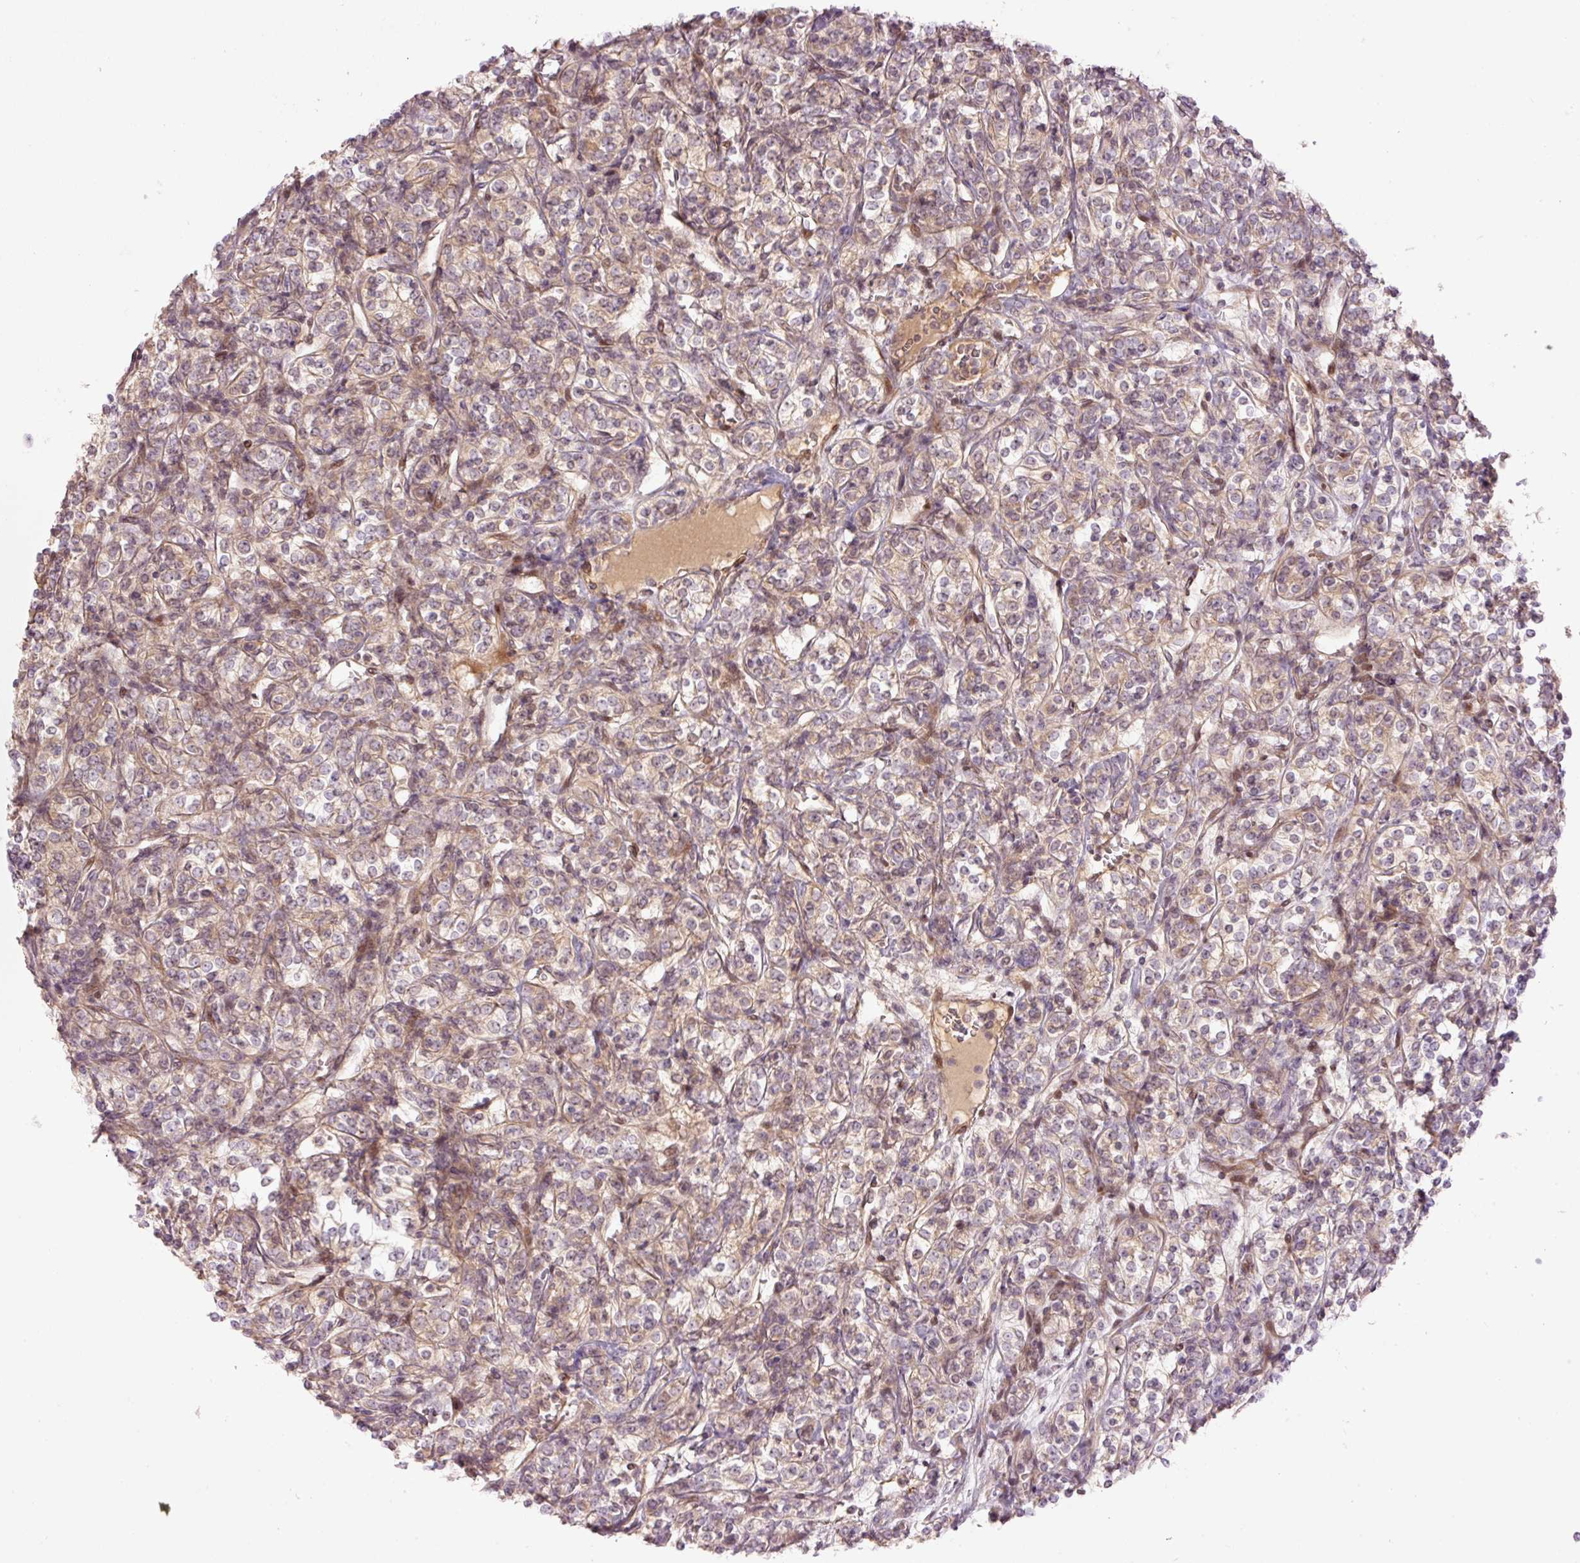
{"staining": {"intensity": "weak", "quantity": "25%-75%", "location": "cytoplasmic/membranous"}, "tissue": "renal cancer", "cell_type": "Tumor cells", "image_type": "cancer", "snomed": [{"axis": "morphology", "description": "Adenocarcinoma, NOS"}, {"axis": "topography", "description": "Kidney"}], "caption": "Renal cancer (adenocarcinoma) stained for a protein displays weak cytoplasmic/membranous positivity in tumor cells.", "gene": "SLC29A3", "patient": {"sex": "male", "age": 77}}